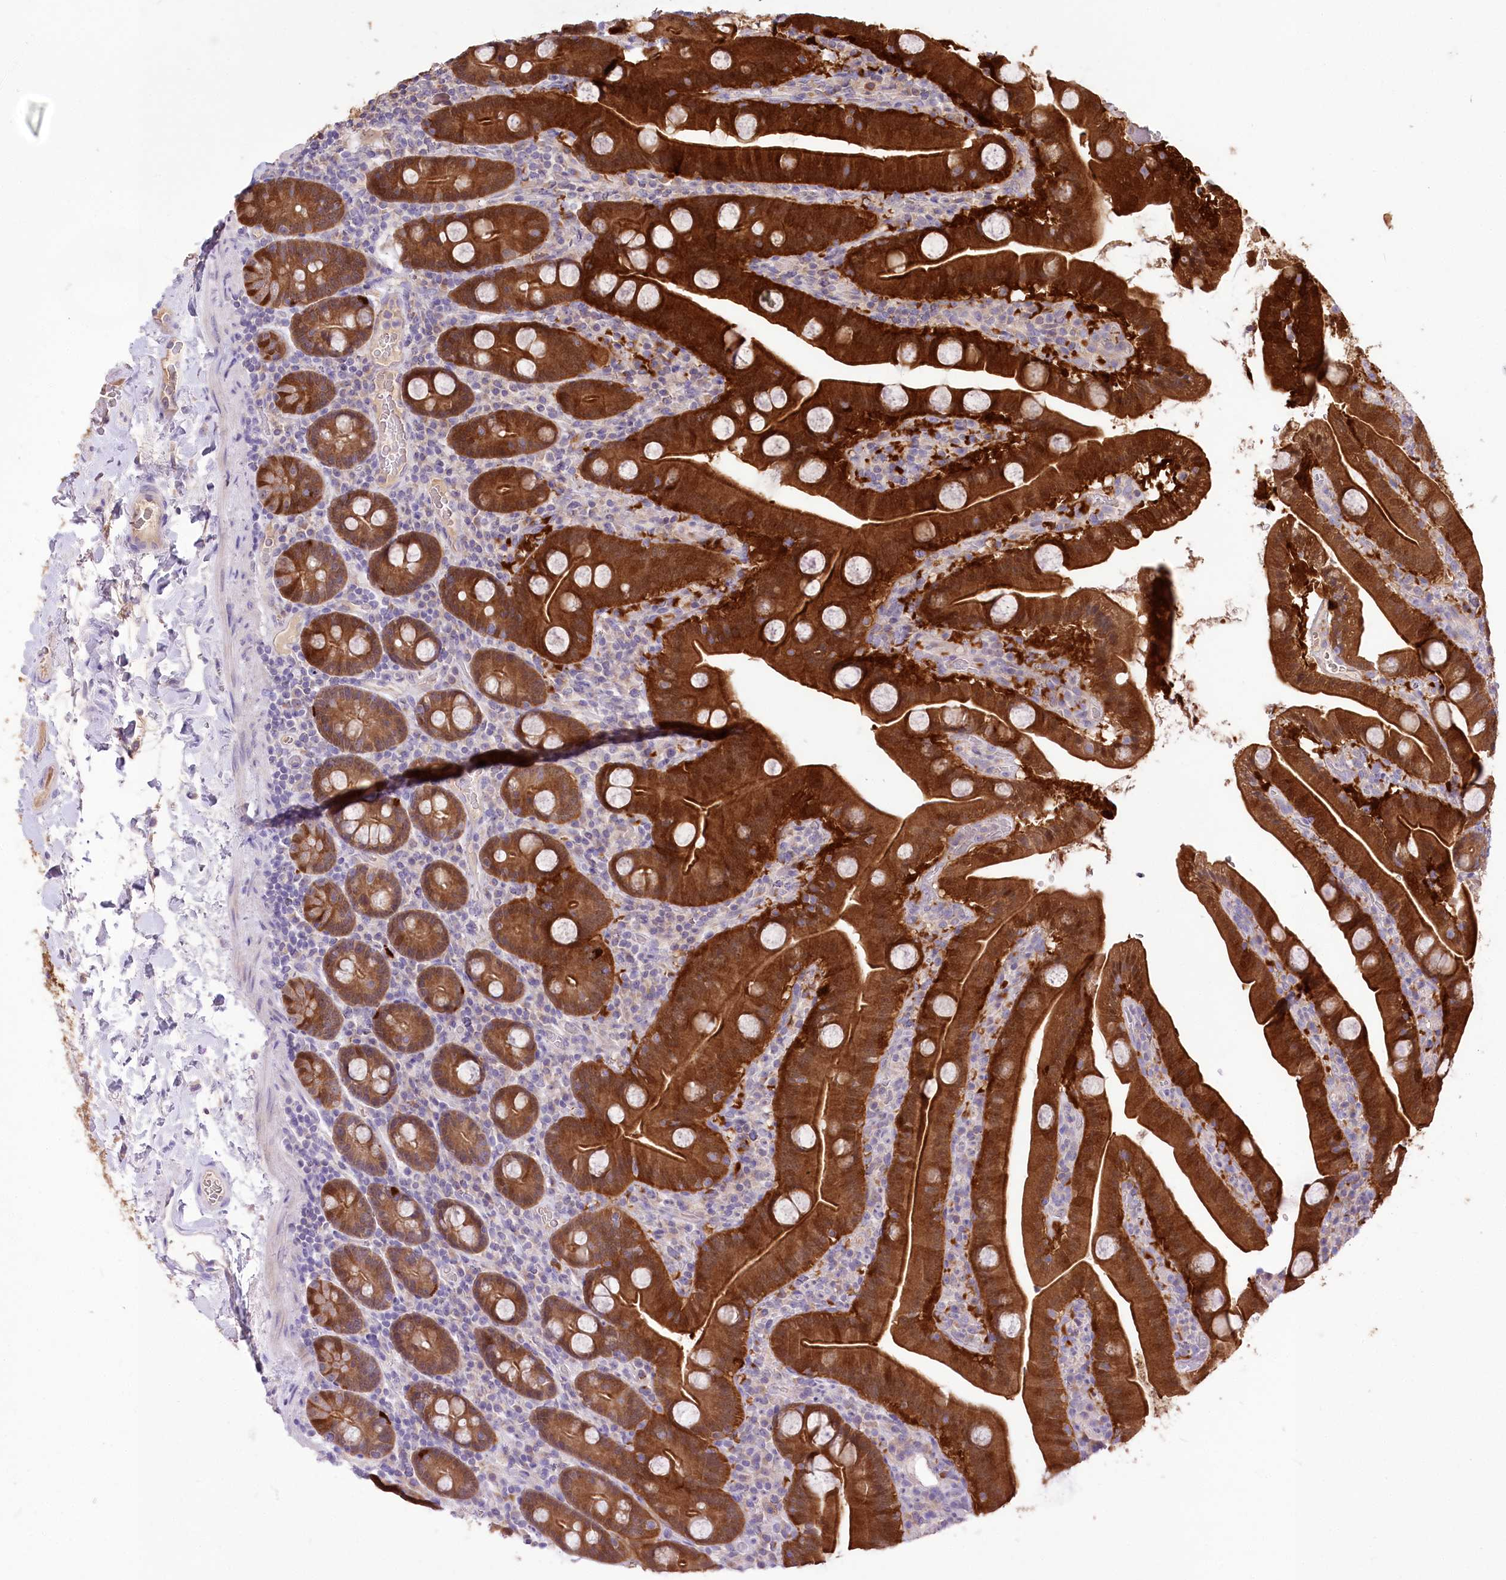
{"staining": {"intensity": "strong", "quantity": ">75%", "location": "cytoplasmic/membranous"}, "tissue": "duodenum", "cell_type": "Glandular cells", "image_type": "normal", "snomed": [{"axis": "morphology", "description": "Normal tissue, NOS"}, {"axis": "topography", "description": "Duodenum"}], "caption": "Protein staining of benign duodenum exhibits strong cytoplasmic/membranous expression in about >75% of glandular cells. Immunohistochemistry (ihc) stains the protein in brown and the nuclei are stained blue.", "gene": "PBLD", "patient": {"sex": "male", "age": 55}}